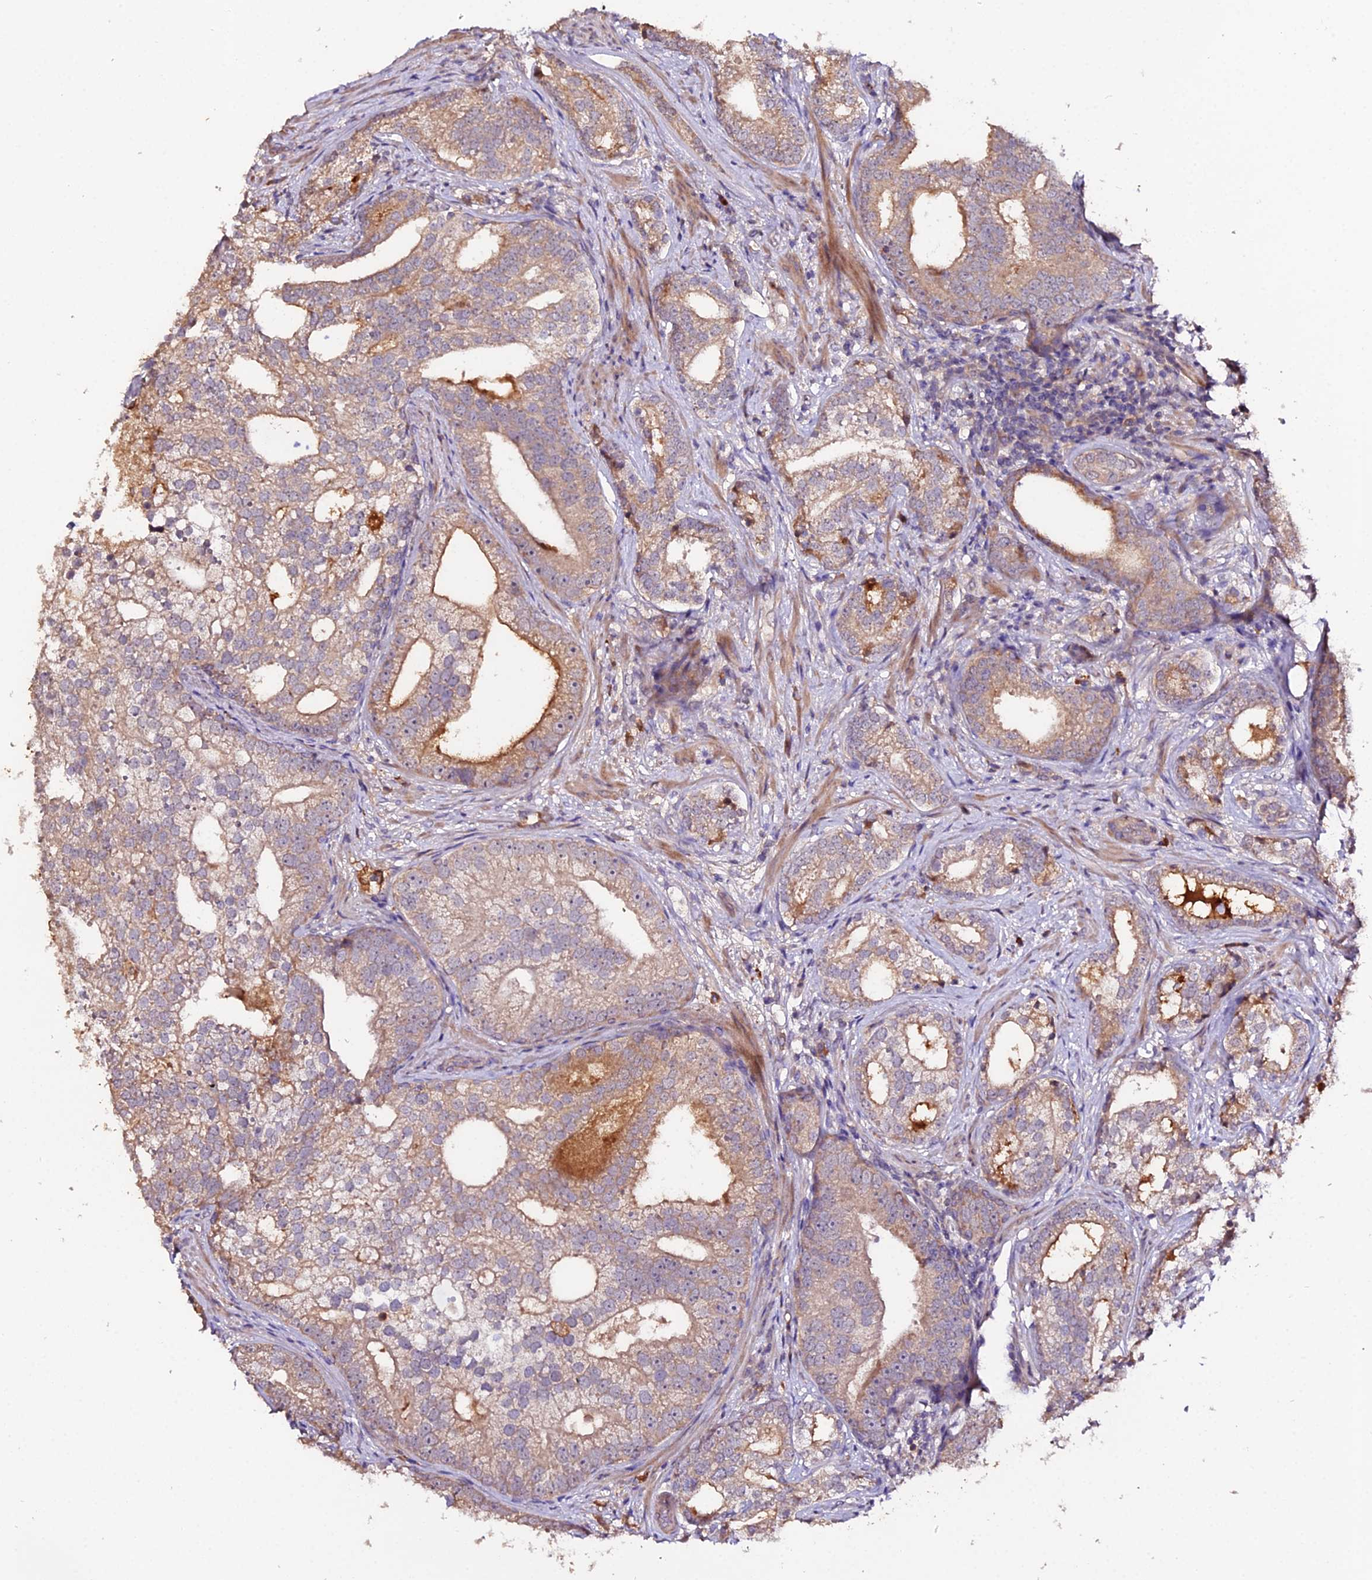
{"staining": {"intensity": "weak", "quantity": ">75%", "location": "cytoplasmic/membranous"}, "tissue": "prostate cancer", "cell_type": "Tumor cells", "image_type": "cancer", "snomed": [{"axis": "morphology", "description": "Adenocarcinoma, High grade"}, {"axis": "topography", "description": "Prostate"}], "caption": "Prostate cancer (high-grade adenocarcinoma) was stained to show a protein in brown. There is low levels of weak cytoplasmic/membranous expression in about >75% of tumor cells. The staining was performed using DAB to visualize the protein expression in brown, while the nuclei were stained in blue with hematoxylin (Magnification: 20x).", "gene": "KCTD16", "patient": {"sex": "male", "age": 75}}